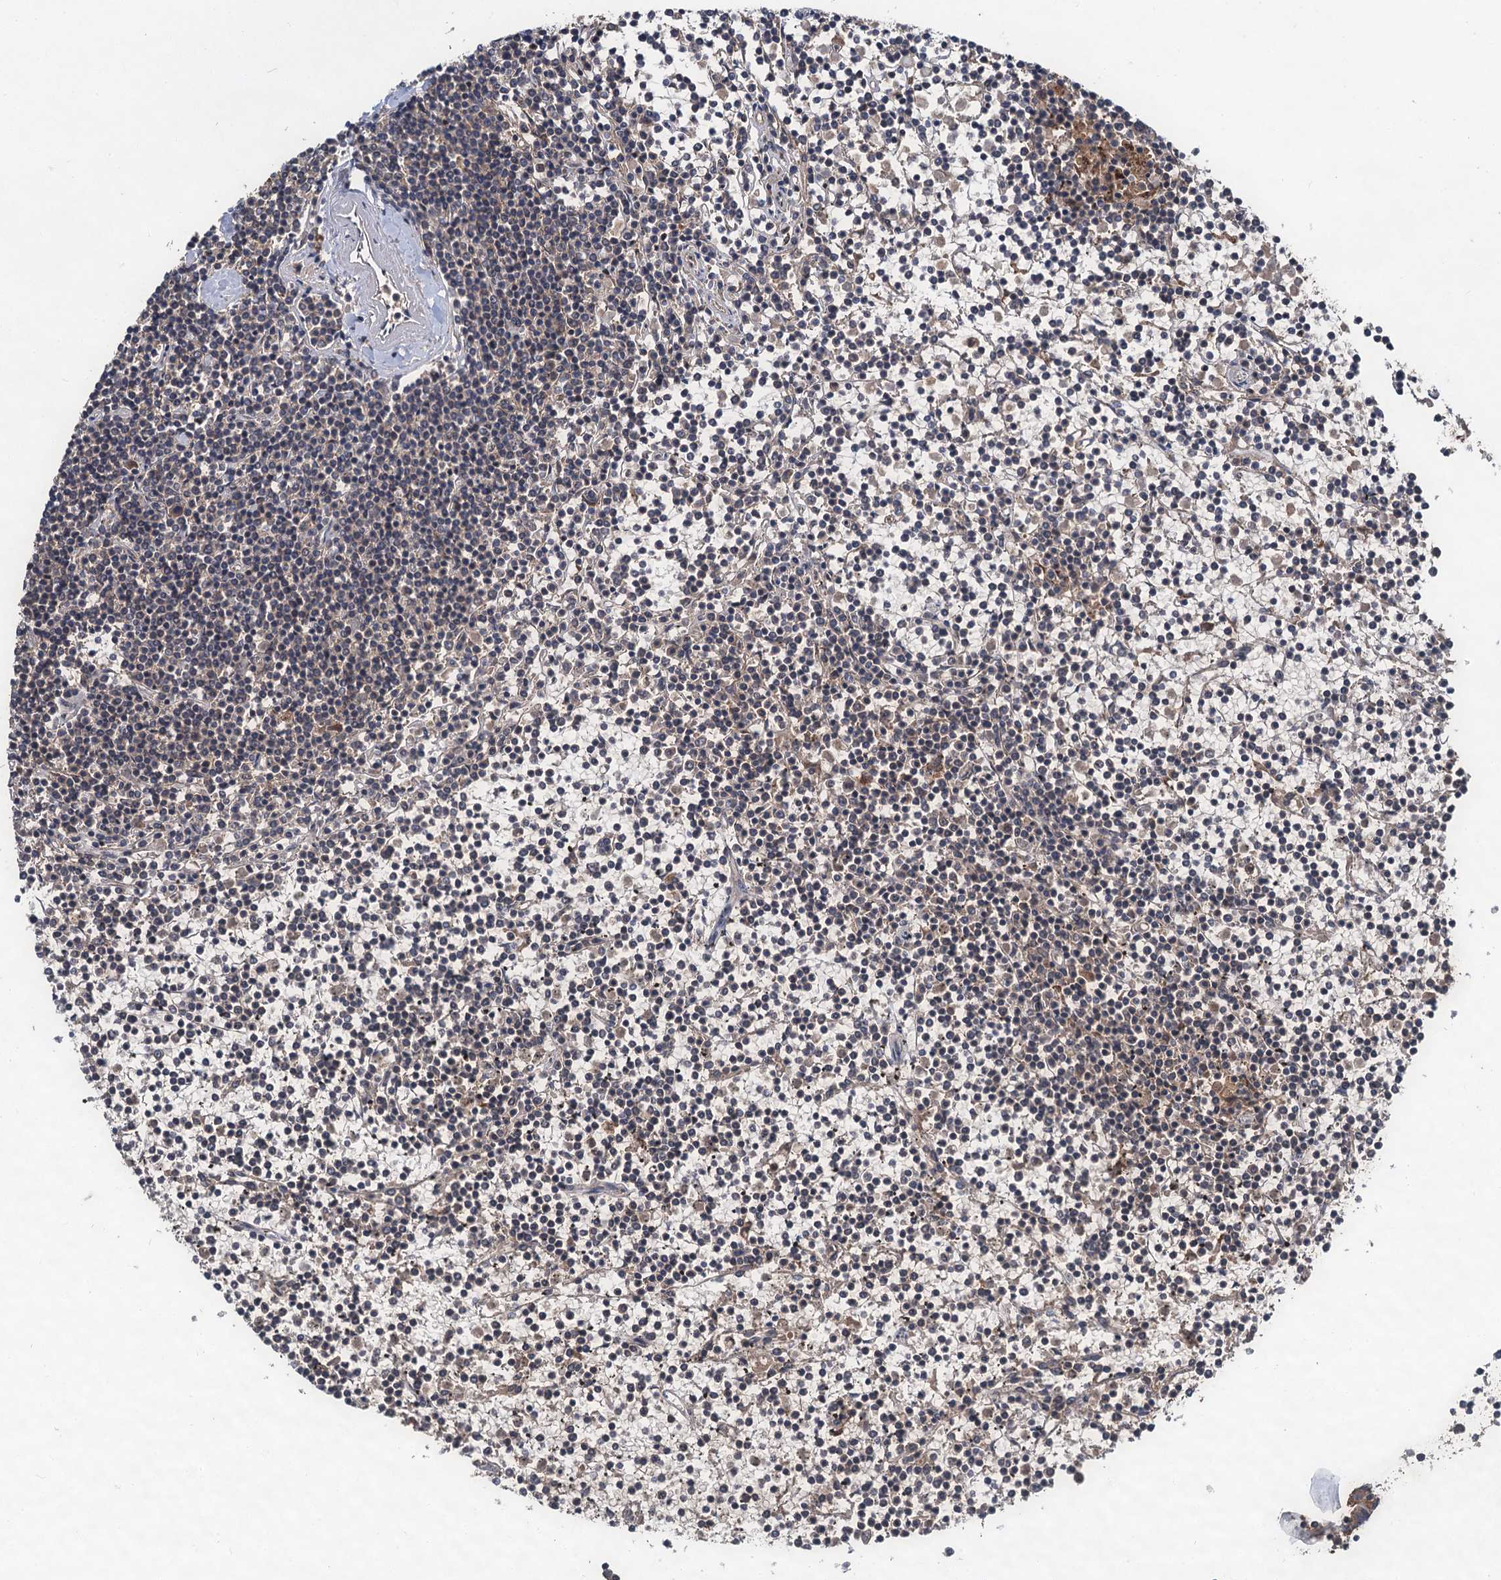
{"staining": {"intensity": "negative", "quantity": "none", "location": "none"}, "tissue": "lymphoma", "cell_type": "Tumor cells", "image_type": "cancer", "snomed": [{"axis": "morphology", "description": "Malignant lymphoma, non-Hodgkin's type, Low grade"}, {"axis": "topography", "description": "Spleen"}], "caption": "IHC of human low-grade malignant lymphoma, non-Hodgkin's type reveals no expression in tumor cells. (DAB IHC, high magnification).", "gene": "MBD6", "patient": {"sex": "female", "age": 19}}